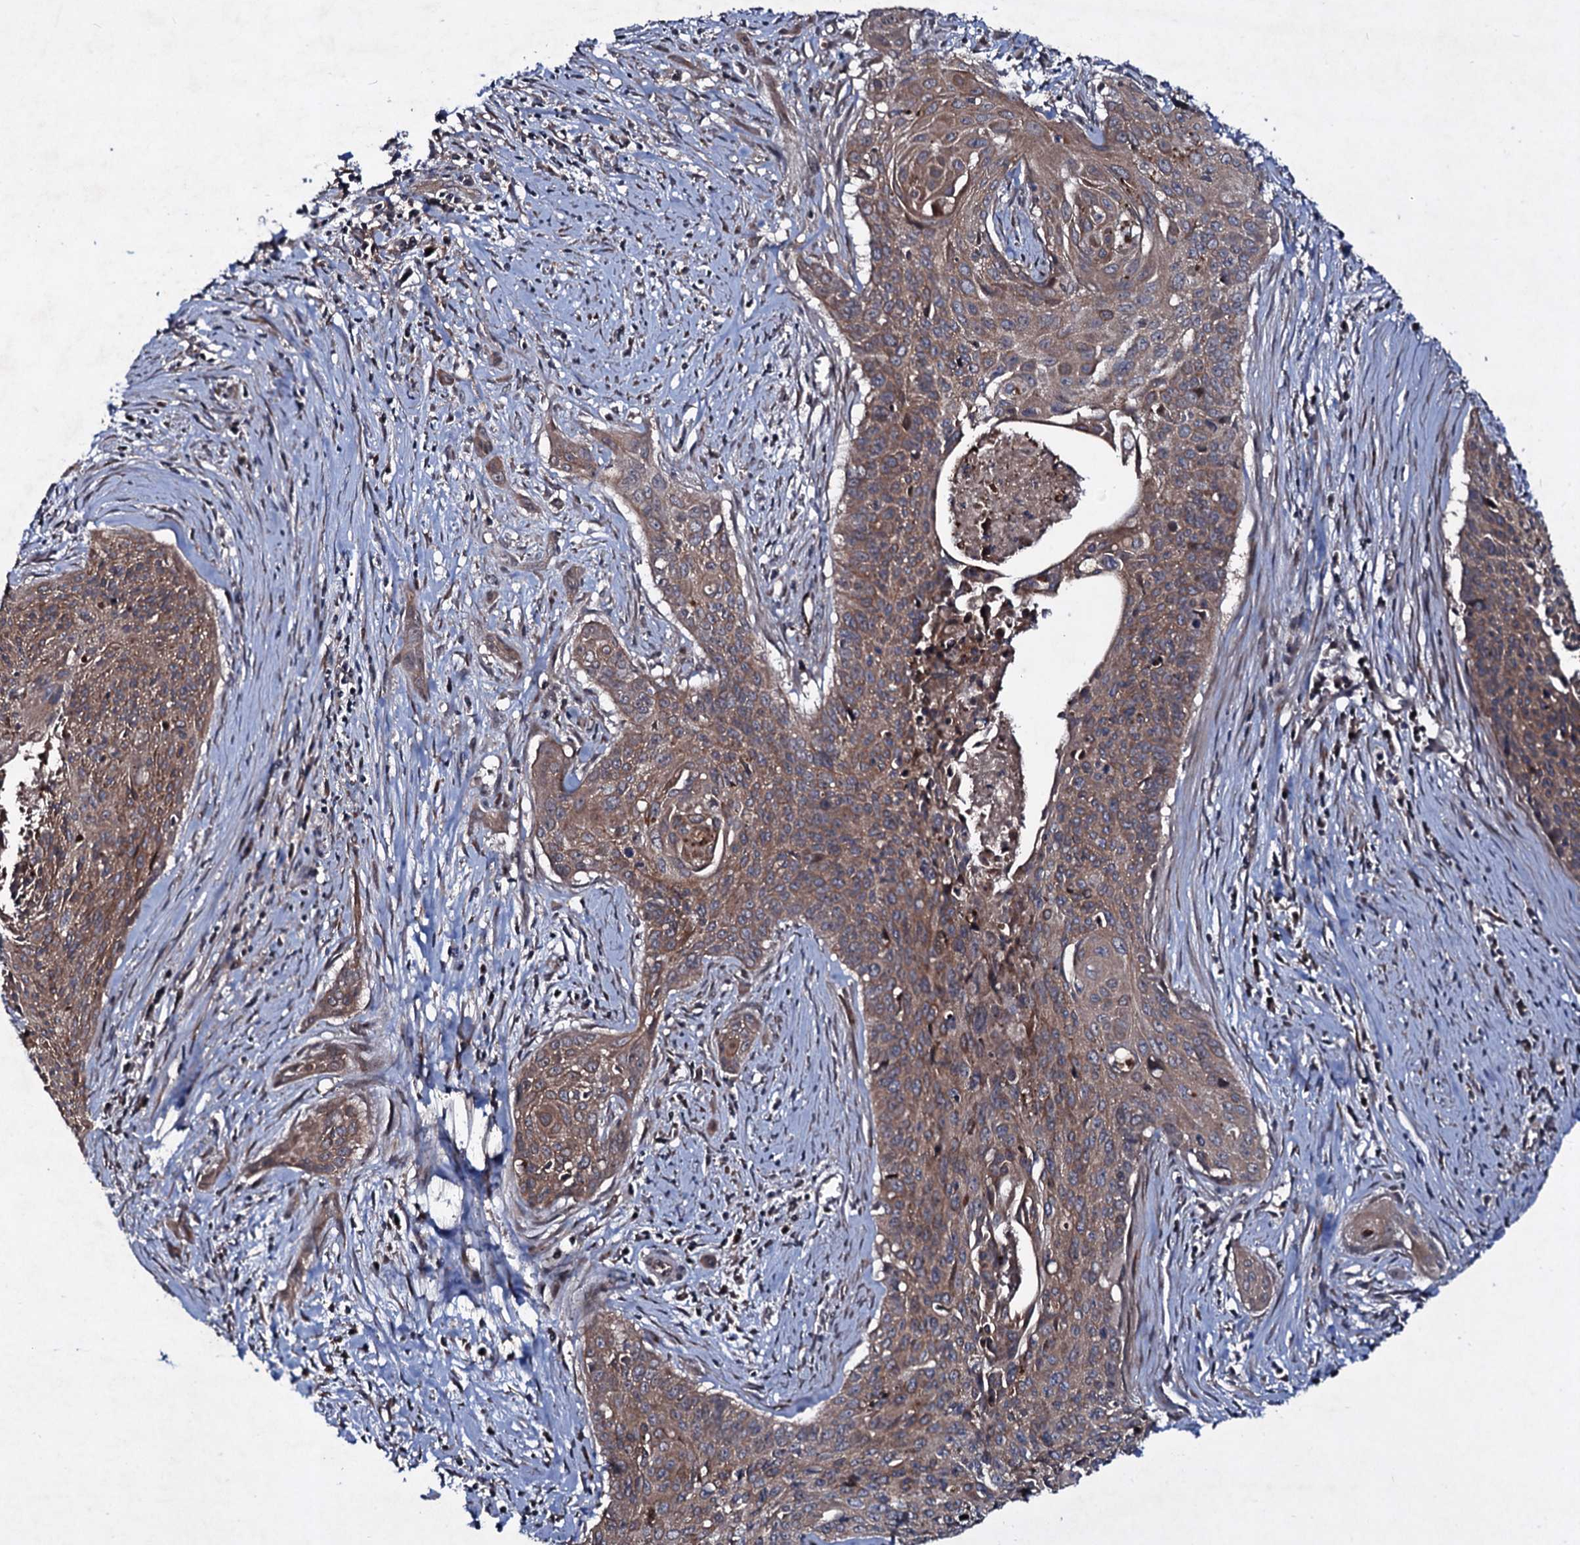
{"staining": {"intensity": "moderate", "quantity": ">75%", "location": "cytoplasmic/membranous"}, "tissue": "cervical cancer", "cell_type": "Tumor cells", "image_type": "cancer", "snomed": [{"axis": "morphology", "description": "Squamous cell carcinoma, NOS"}, {"axis": "topography", "description": "Cervix"}], "caption": "Cervical cancer (squamous cell carcinoma) stained with immunohistochemistry (IHC) displays moderate cytoplasmic/membranous positivity in approximately >75% of tumor cells. (DAB (3,3'-diaminobenzidine) IHC, brown staining for protein, blue staining for nuclei).", "gene": "SNAP23", "patient": {"sex": "female", "age": 55}}